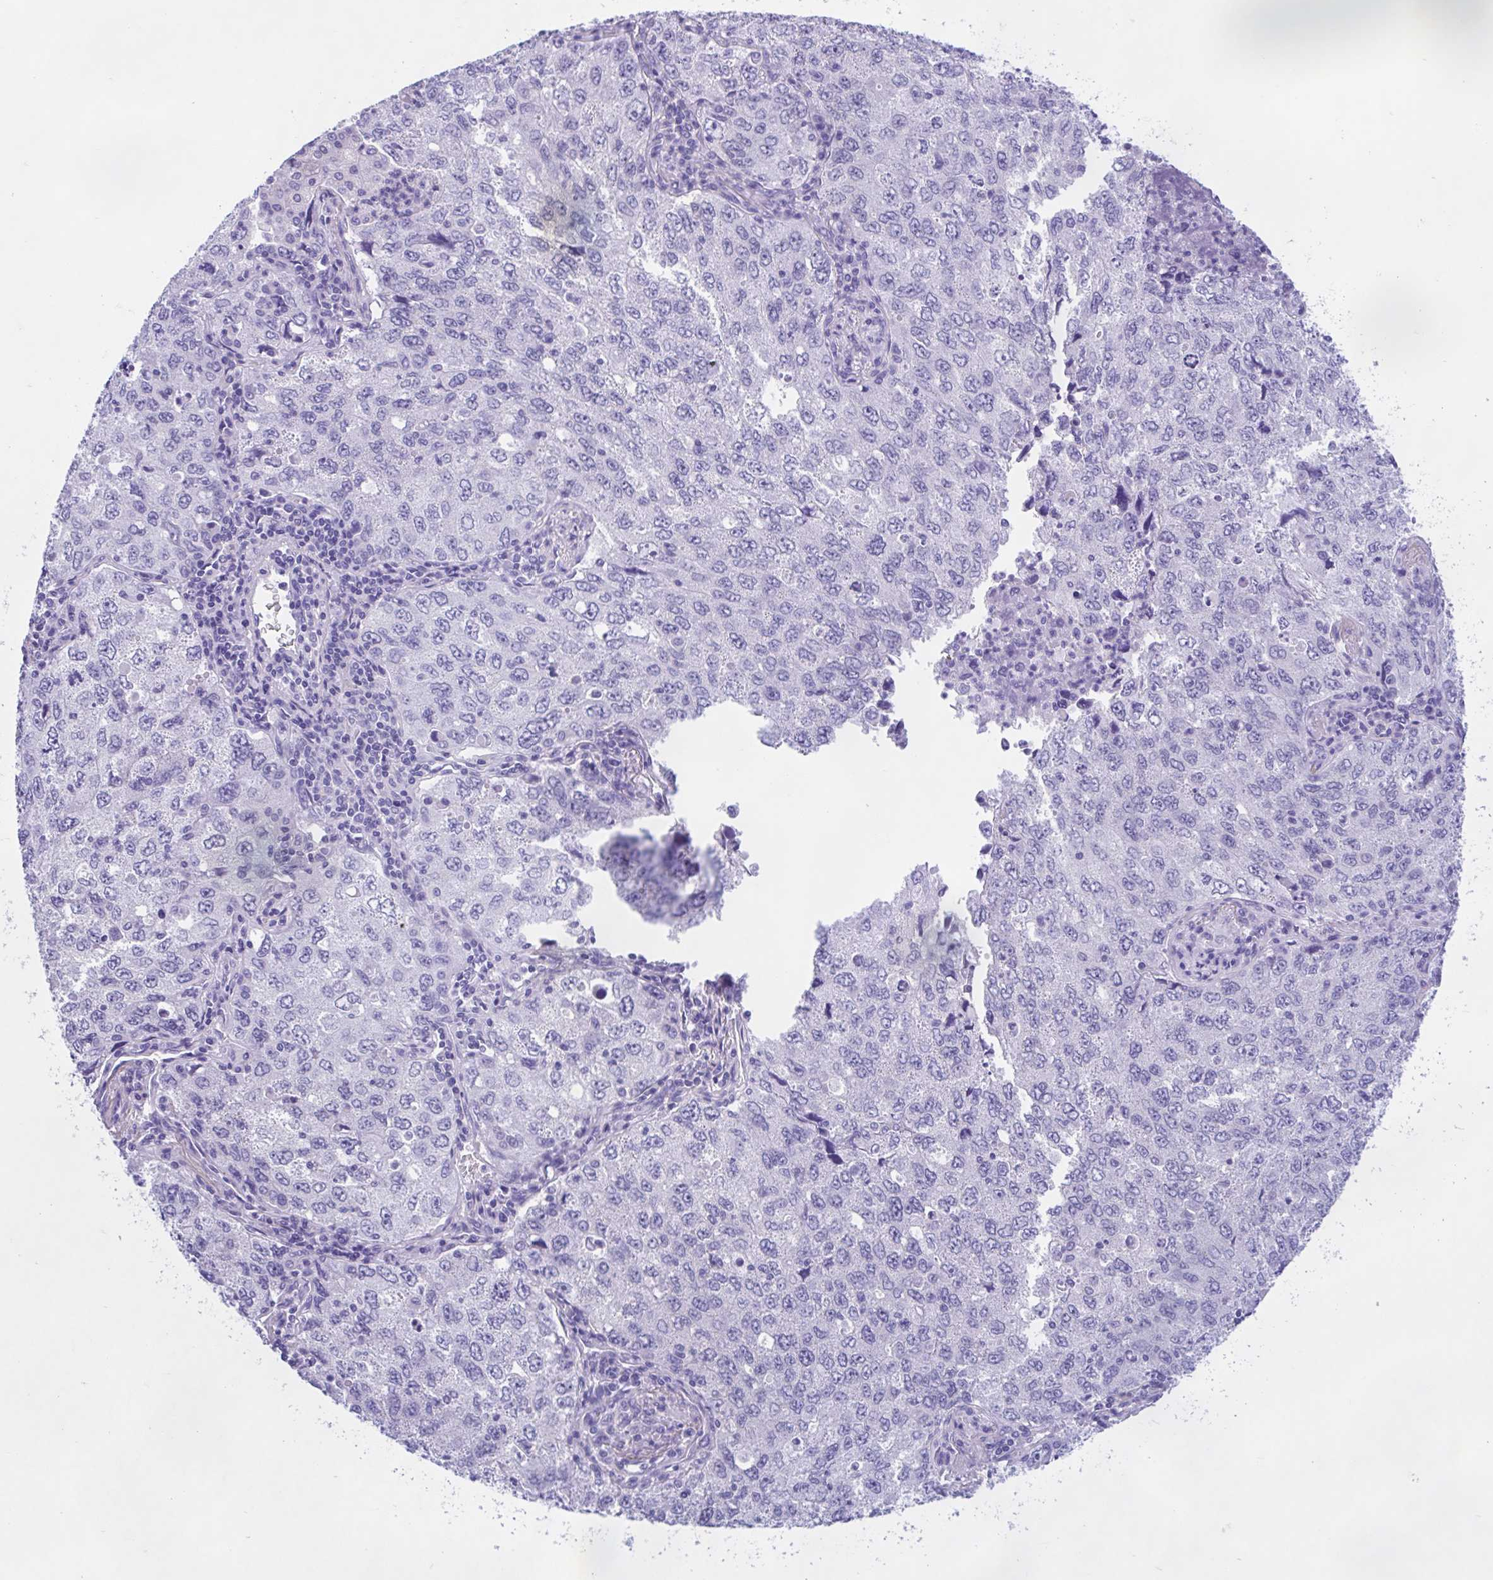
{"staining": {"intensity": "negative", "quantity": "none", "location": "none"}, "tissue": "lung cancer", "cell_type": "Tumor cells", "image_type": "cancer", "snomed": [{"axis": "morphology", "description": "Adenocarcinoma, NOS"}, {"axis": "topography", "description": "Lung"}], "caption": "Immunohistochemistry (IHC) of human lung cancer (adenocarcinoma) displays no staining in tumor cells.", "gene": "ZNF319", "patient": {"sex": "female", "age": 57}}